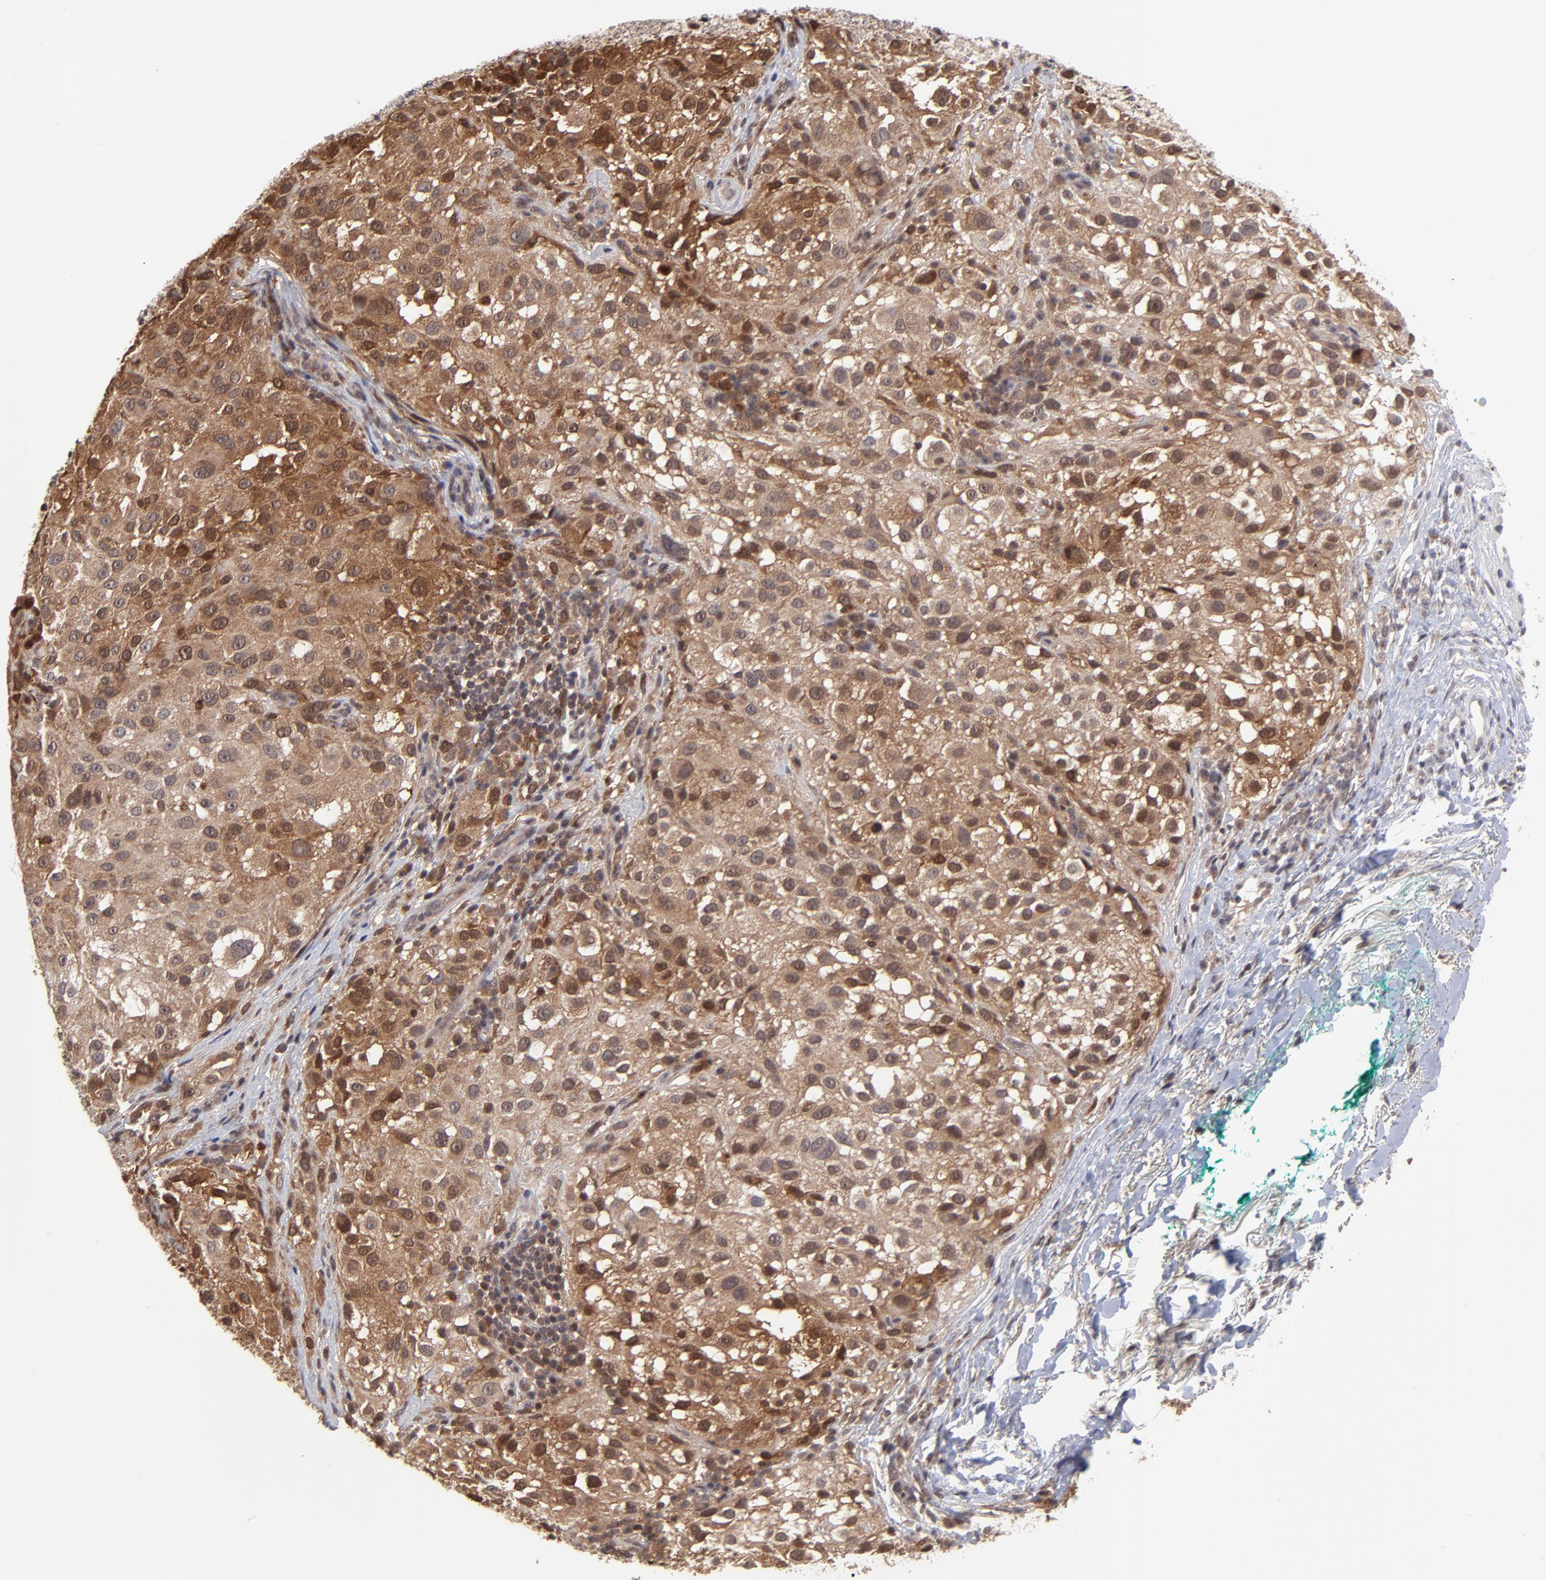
{"staining": {"intensity": "moderate", "quantity": ">75%", "location": "cytoplasmic/membranous"}, "tissue": "melanoma", "cell_type": "Tumor cells", "image_type": "cancer", "snomed": [{"axis": "morphology", "description": "Necrosis, NOS"}, {"axis": "morphology", "description": "Malignant melanoma, NOS"}, {"axis": "topography", "description": "Skin"}], "caption": "The immunohistochemical stain highlights moderate cytoplasmic/membranous expression in tumor cells of melanoma tissue. (DAB IHC, brown staining for protein, blue staining for nuclei).", "gene": "UBE2L6", "patient": {"sex": "female", "age": 87}}